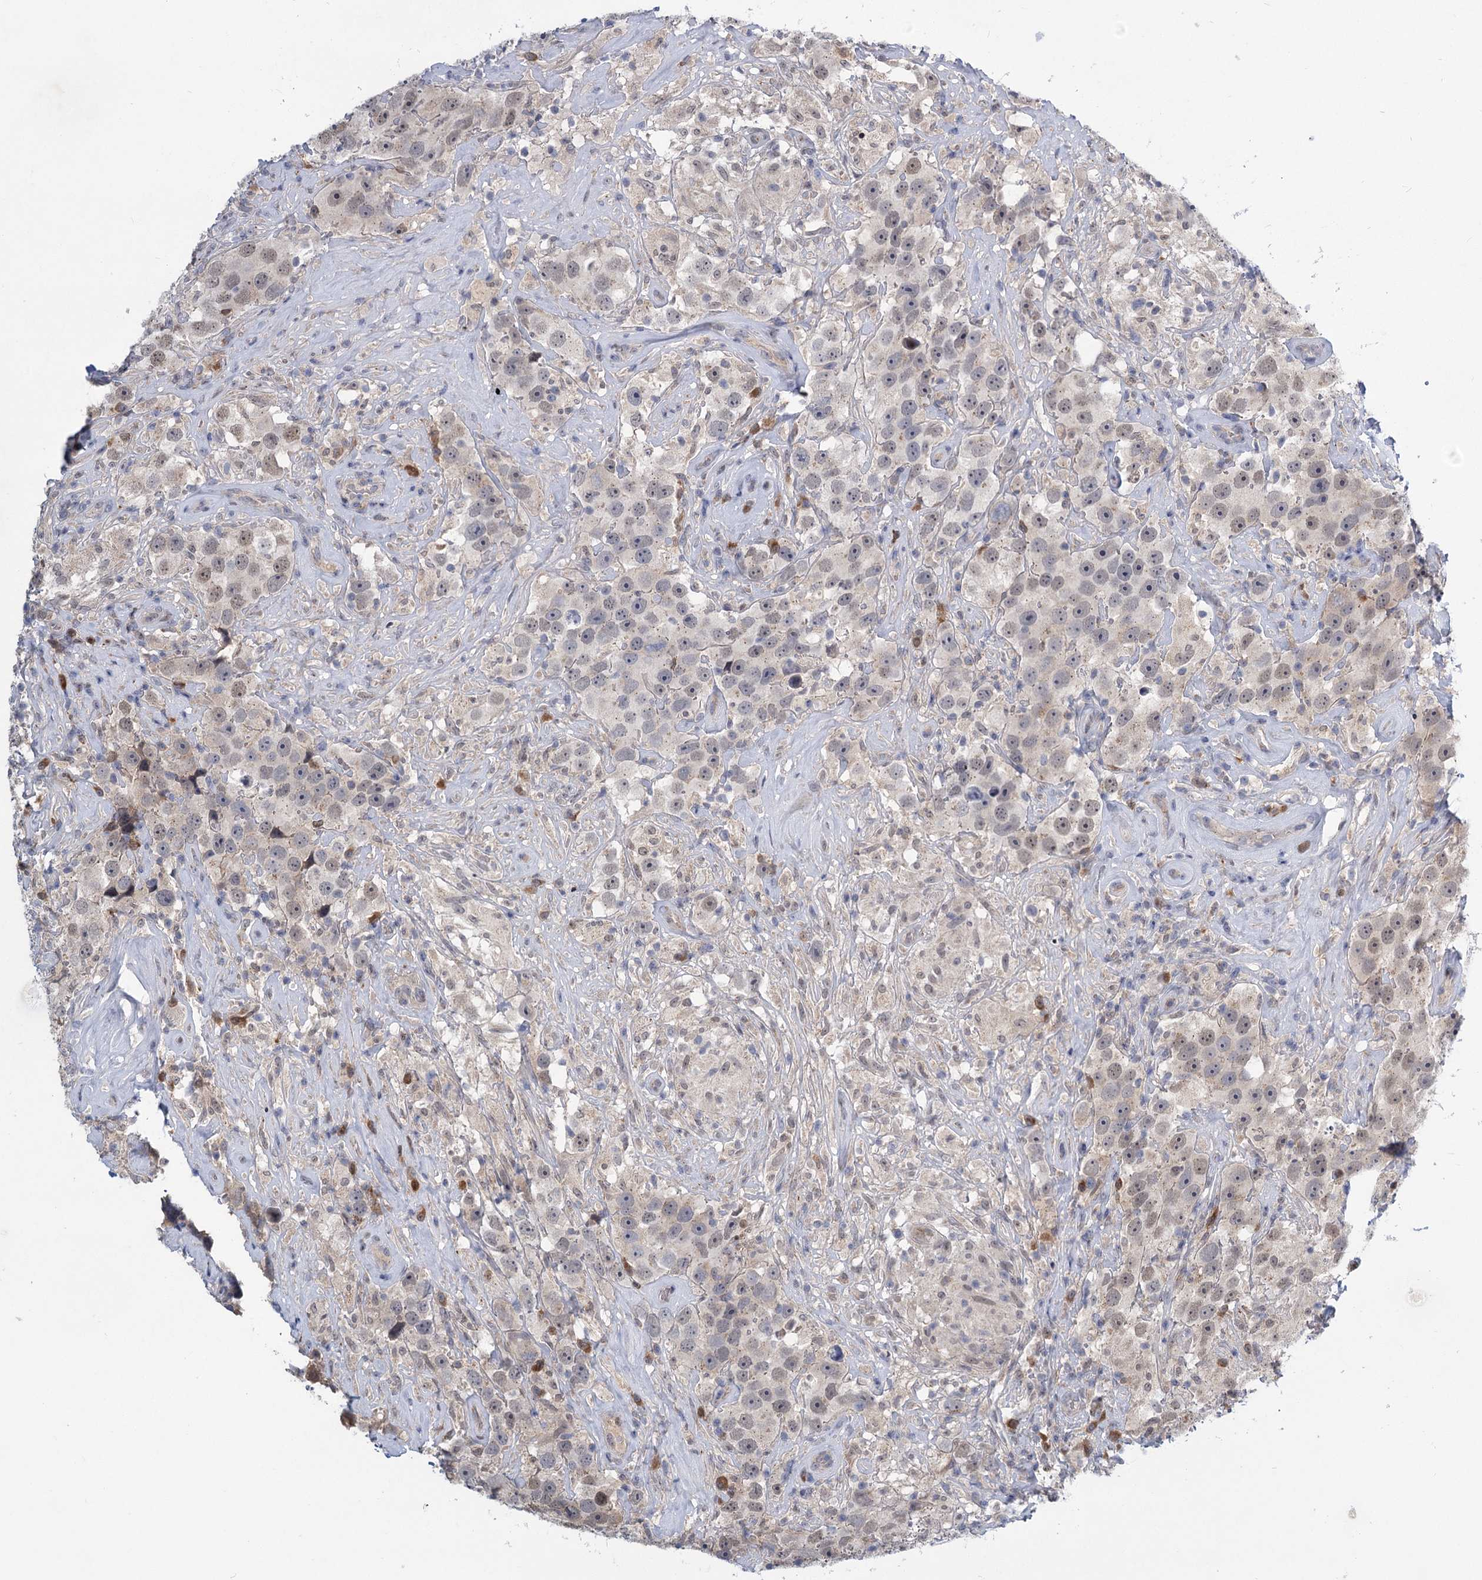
{"staining": {"intensity": "negative", "quantity": "none", "location": "none"}, "tissue": "testis cancer", "cell_type": "Tumor cells", "image_type": "cancer", "snomed": [{"axis": "morphology", "description": "Seminoma, NOS"}, {"axis": "topography", "description": "Testis"}], "caption": "The immunohistochemistry image has no significant staining in tumor cells of testis cancer tissue.", "gene": "STAP1", "patient": {"sex": "male", "age": 49}}